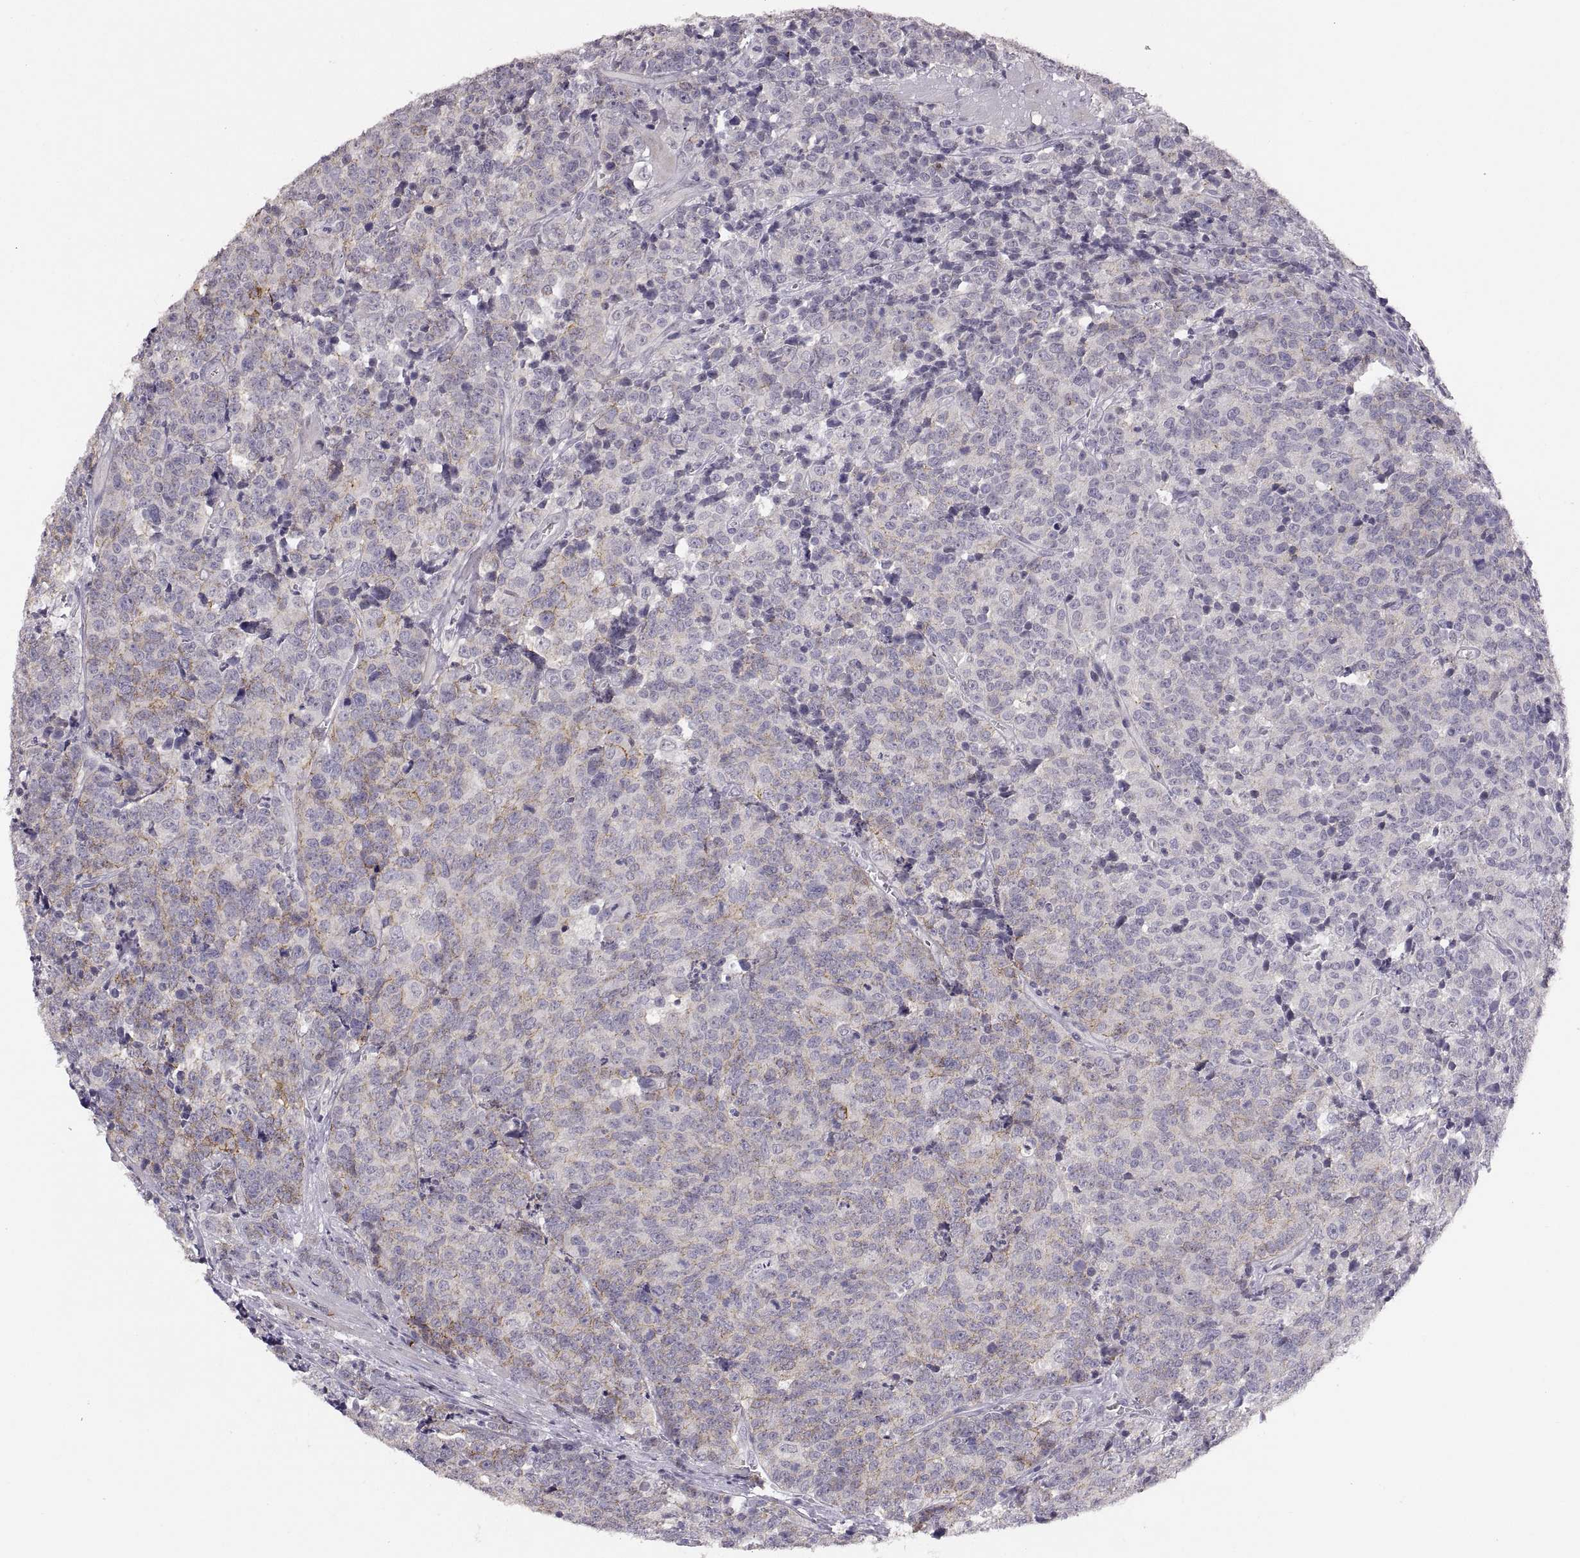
{"staining": {"intensity": "moderate", "quantity": "25%-75%", "location": "cytoplasmic/membranous"}, "tissue": "prostate cancer", "cell_type": "Tumor cells", "image_type": "cancer", "snomed": [{"axis": "morphology", "description": "Adenocarcinoma, NOS"}, {"axis": "topography", "description": "Prostate"}], "caption": "DAB immunohistochemical staining of prostate adenocarcinoma demonstrates moderate cytoplasmic/membranous protein staining in approximately 25%-75% of tumor cells. (IHC, brightfield microscopy, high magnification).", "gene": "CDH2", "patient": {"sex": "male", "age": 67}}